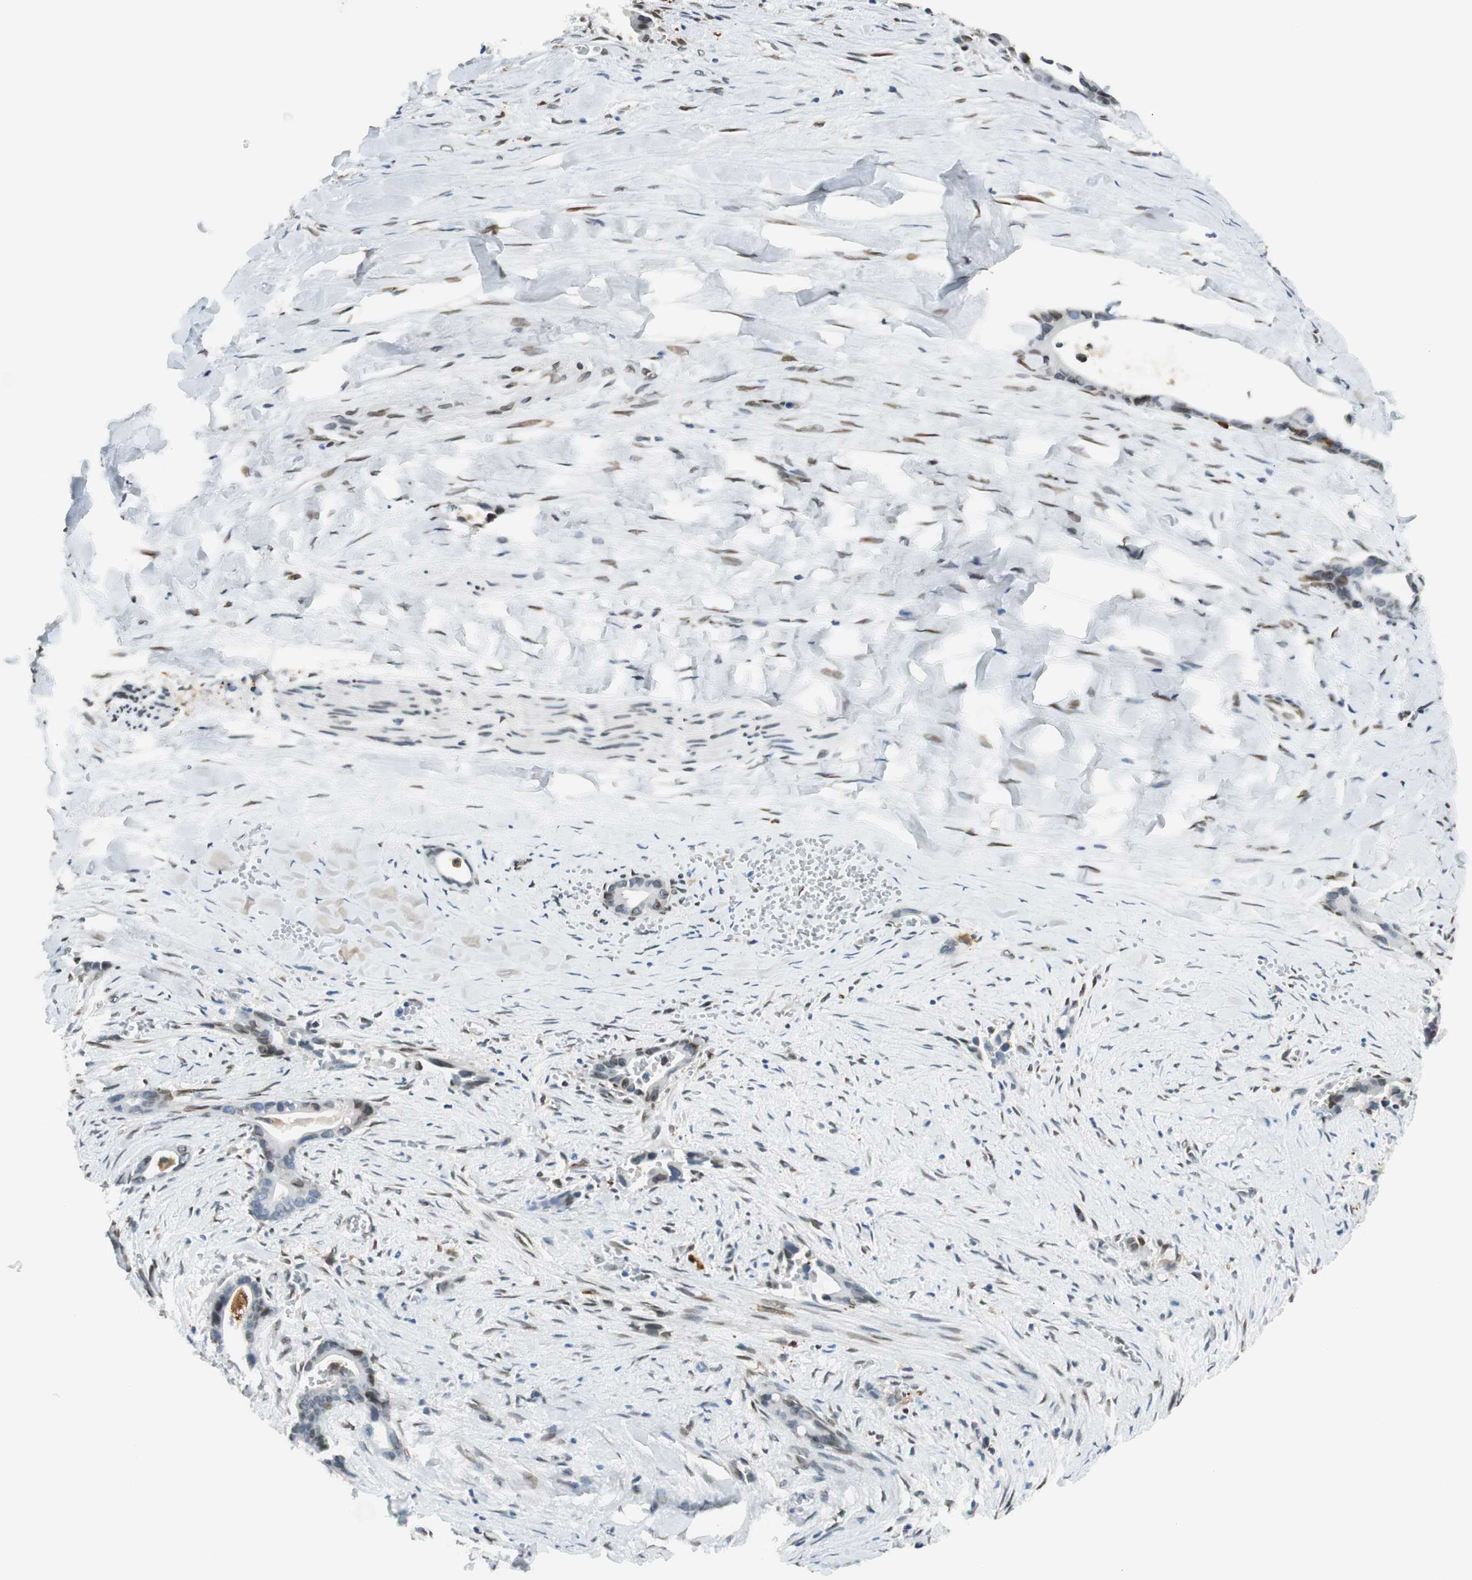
{"staining": {"intensity": "negative", "quantity": "none", "location": "none"}, "tissue": "liver cancer", "cell_type": "Tumor cells", "image_type": "cancer", "snomed": [{"axis": "morphology", "description": "Cholangiocarcinoma"}, {"axis": "topography", "description": "Liver"}], "caption": "High magnification brightfield microscopy of liver cholangiocarcinoma stained with DAB (3,3'-diaminobenzidine) (brown) and counterstained with hematoxylin (blue): tumor cells show no significant staining. (Brightfield microscopy of DAB IHC at high magnification).", "gene": "TMEM260", "patient": {"sex": "female", "age": 55}}